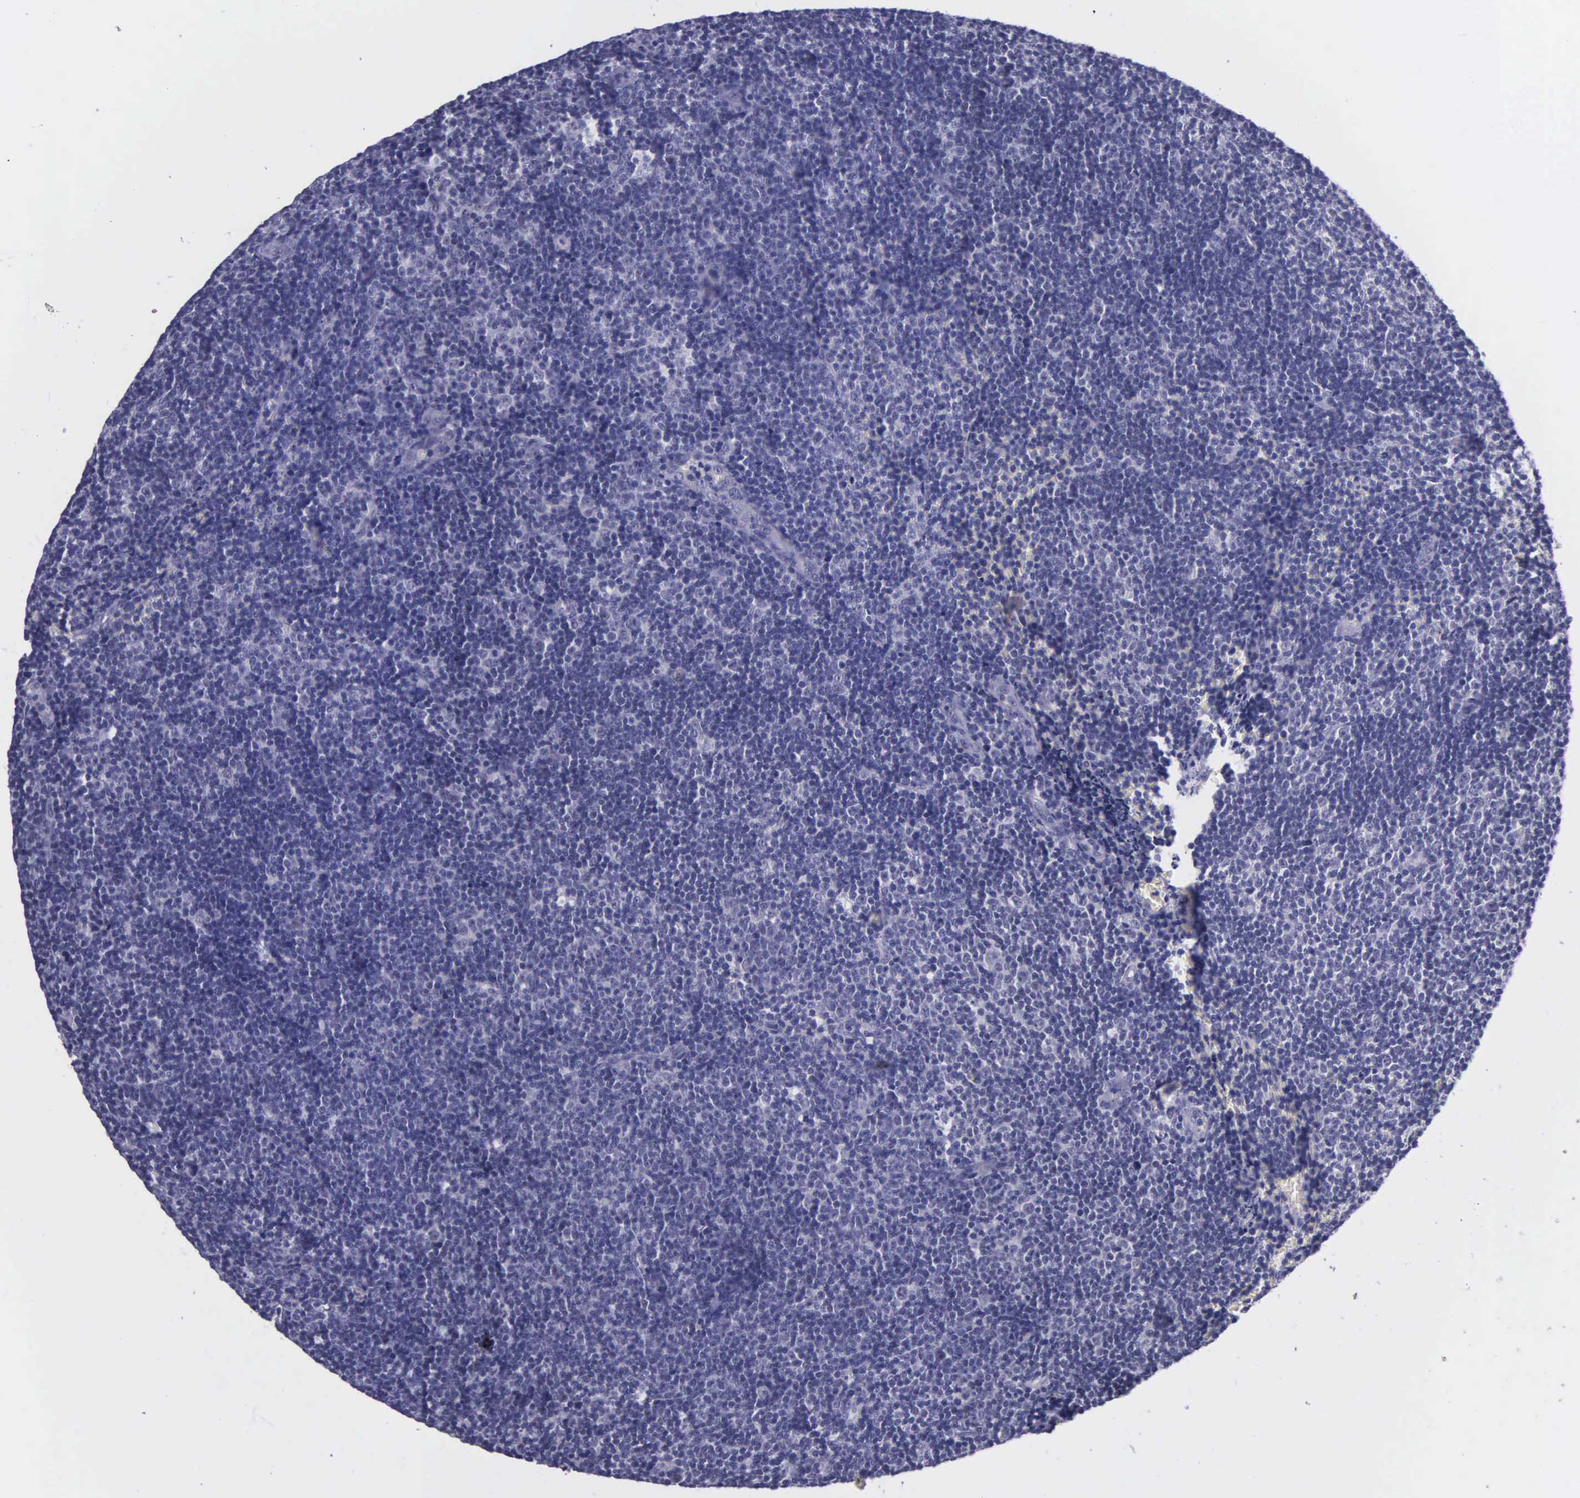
{"staining": {"intensity": "negative", "quantity": "none", "location": "none"}, "tissue": "lymphoma", "cell_type": "Tumor cells", "image_type": "cancer", "snomed": [{"axis": "morphology", "description": "Malignant lymphoma, non-Hodgkin's type, Low grade"}, {"axis": "topography", "description": "Lymph node"}], "caption": "This is an immunohistochemistry (IHC) photomicrograph of lymphoma. There is no positivity in tumor cells.", "gene": "AHNAK2", "patient": {"sex": "male", "age": 49}}